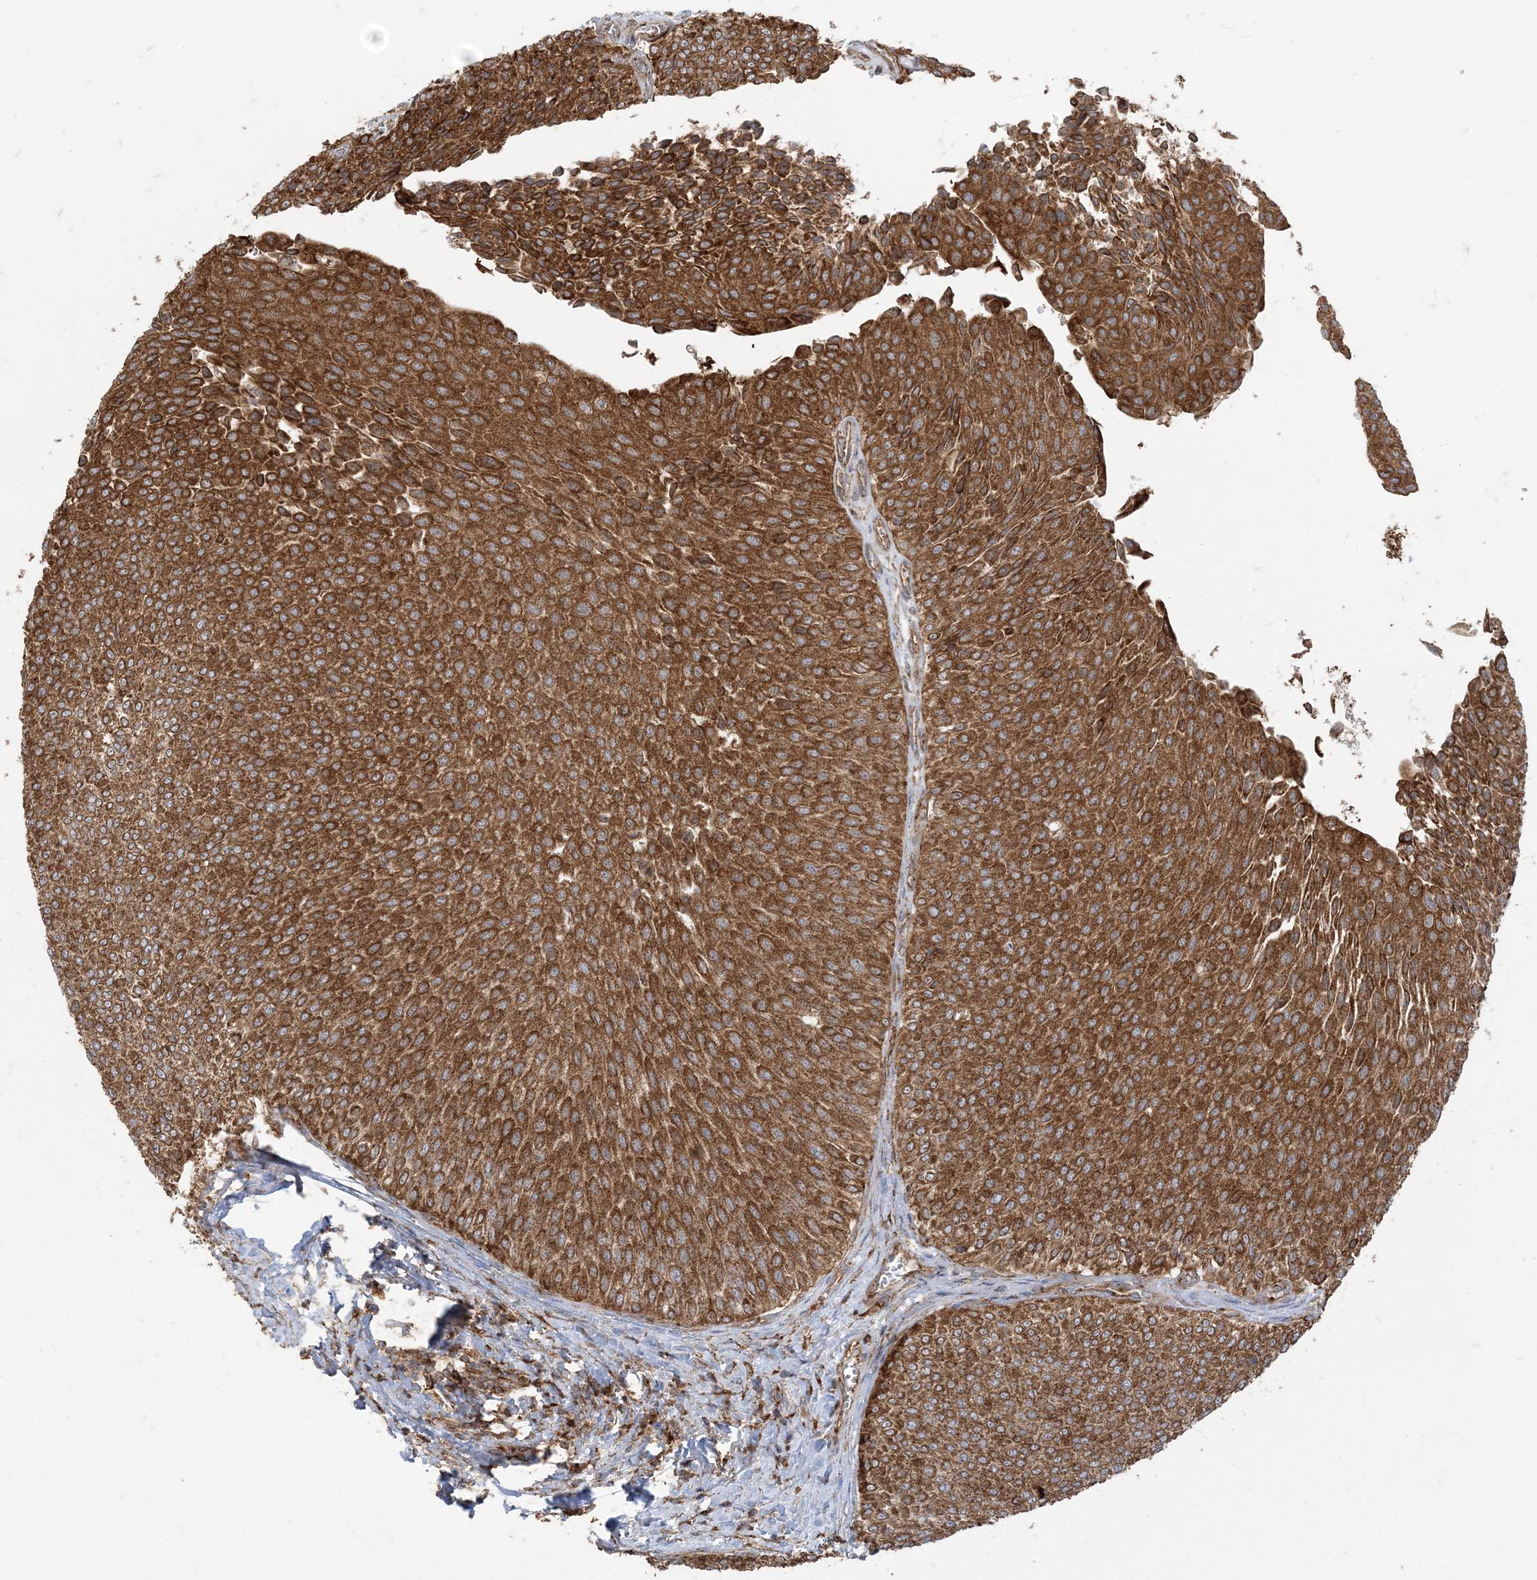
{"staining": {"intensity": "strong", "quantity": ">75%", "location": "cytoplasmic/membranous"}, "tissue": "urothelial cancer", "cell_type": "Tumor cells", "image_type": "cancer", "snomed": [{"axis": "morphology", "description": "Urothelial carcinoma, Low grade"}, {"axis": "topography", "description": "Urinary bladder"}], "caption": "The immunohistochemical stain highlights strong cytoplasmic/membranous staining in tumor cells of urothelial carcinoma (low-grade) tissue.", "gene": "DERL3", "patient": {"sex": "male", "age": 78}}